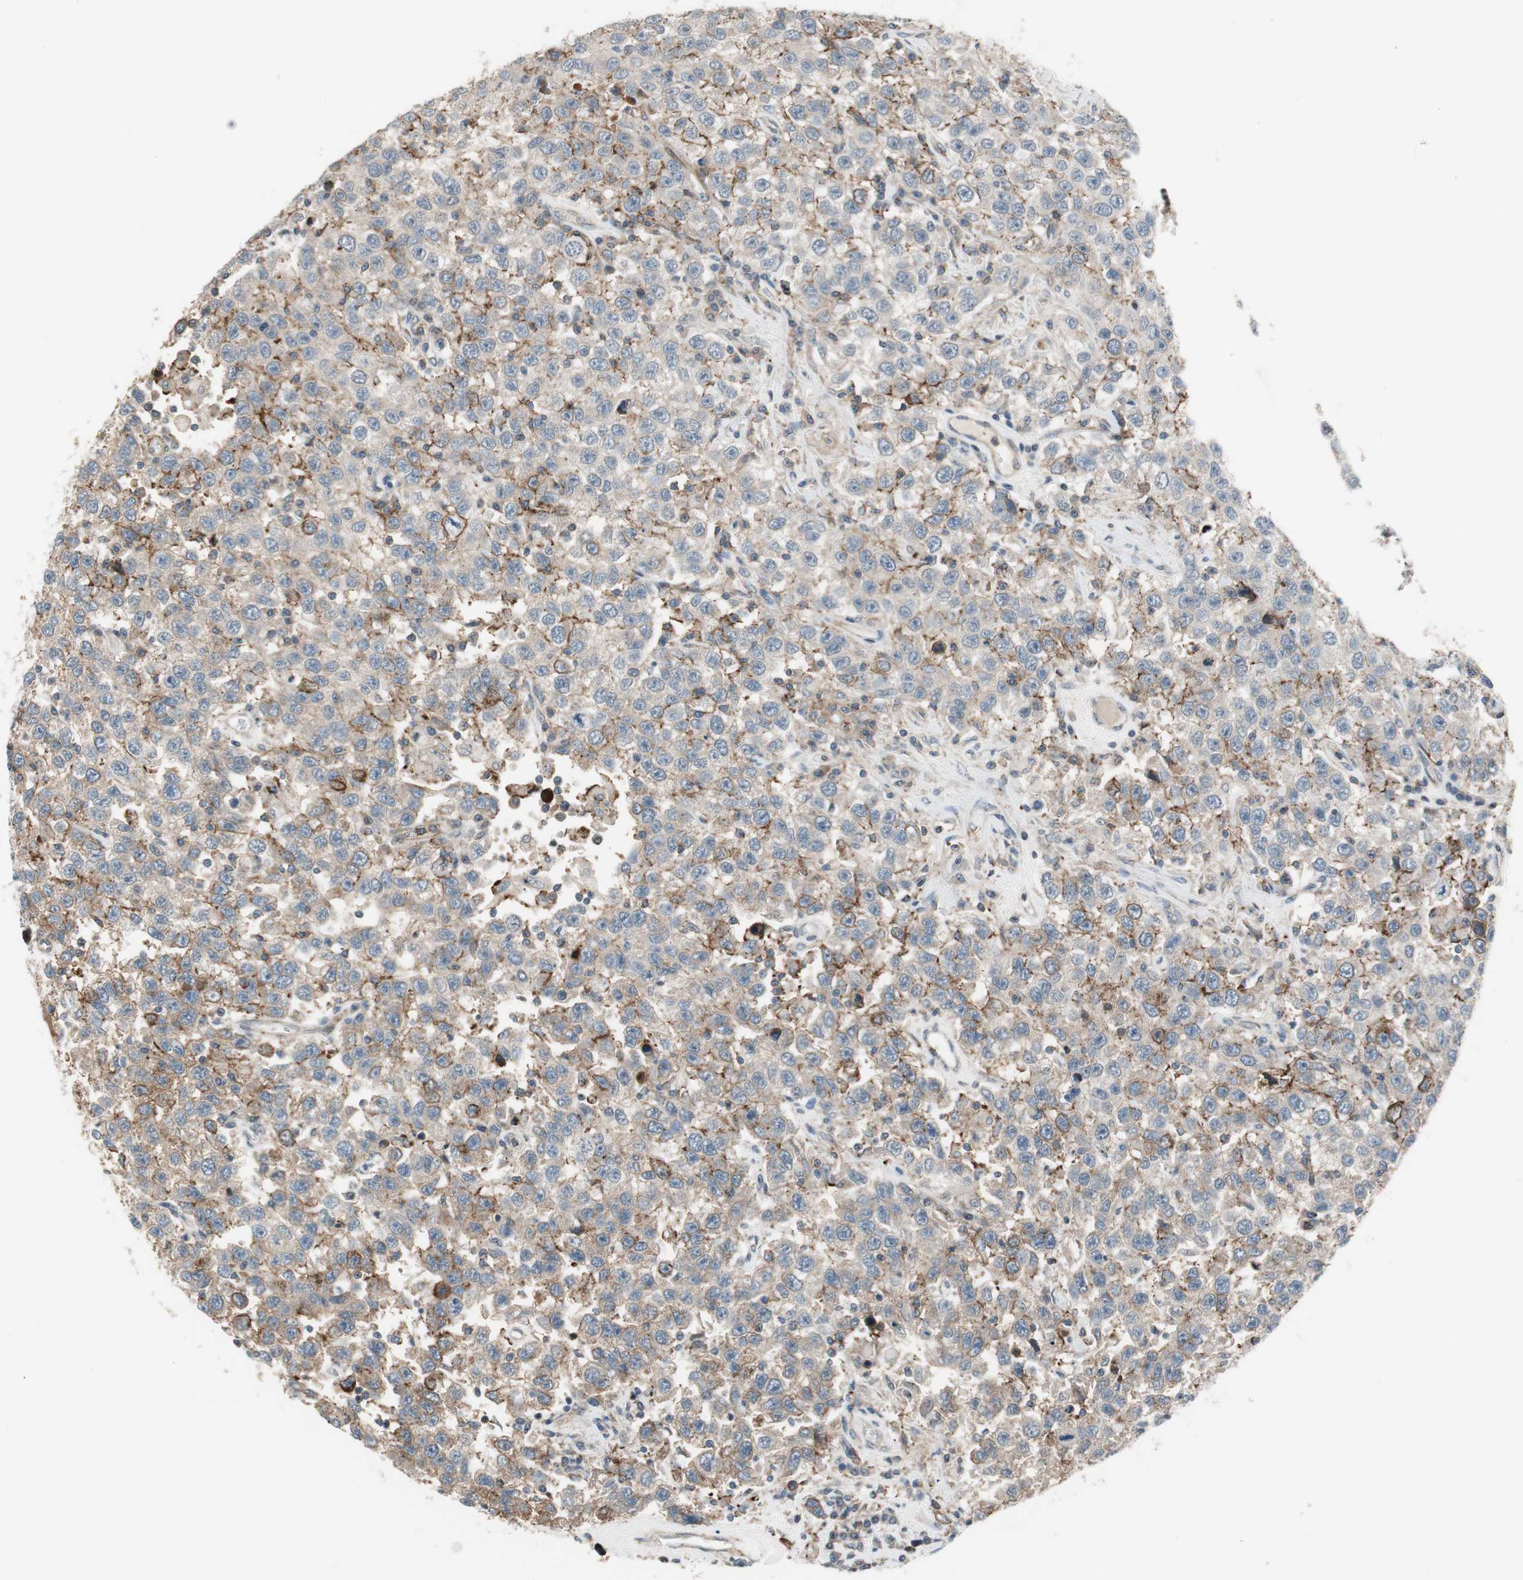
{"staining": {"intensity": "moderate", "quantity": "25%-75%", "location": "cytoplasmic/membranous"}, "tissue": "testis cancer", "cell_type": "Tumor cells", "image_type": "cancer", "snomed": [{"axis": "morphology", "description": "Seminoma, NOS"}, {"axis": "topography", "description": "Testis"}], "caption": "Immunohistochemistry photomicrograph of neoplastic tissue: human testis cancer (seminoma) stained using IHC shows medium levels of moderate protein expression localized specifically in the cytoplasmic/membranous of tumor cells, appearing as a cytoplasmic/membranous brown color.", "gene": "GRHL1", "patient": {"sex": "male", "age": 41}}